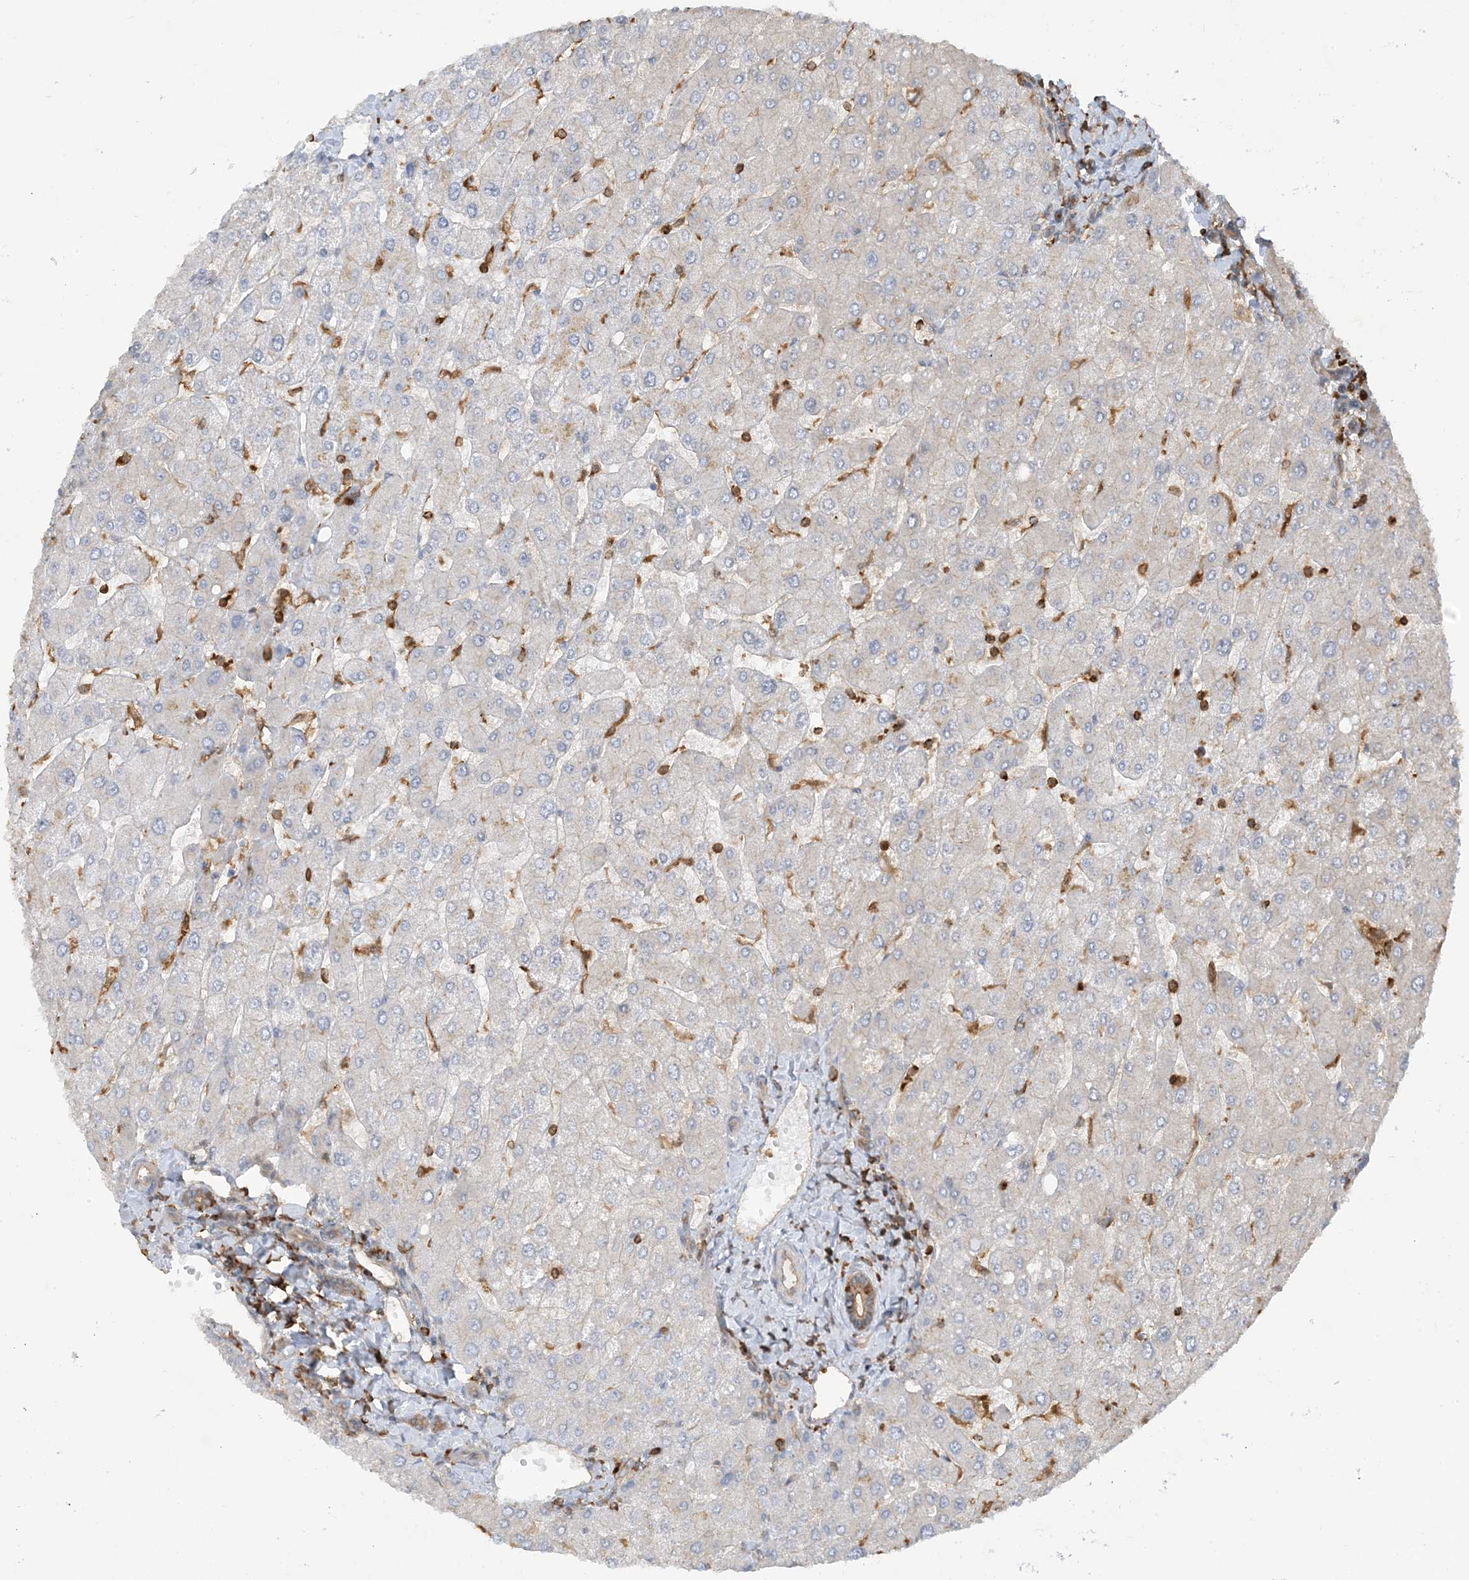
{"staining": {"intensity": "moderate", "quantity": "25%-75%", "location": "cytoplasmic/membranous"}, "tissue": "liver", "cell_type": "Cholangiocytes", "image_type": "normal", "snomed": [{"axis": "morphology", "description": "Normal tissue, NOS"}, {"axis": "topography", "description": "Liver"}], "caption": "This histopathology image demonstrates immunohistochemistry (IHC) staining of benign liver, with medium moderate cytoplasmic/membranous expression in about 25%-75% of cholangiocytes.", "gene": "CAPZB", "patient": {"sex": "male", "age": 55}}